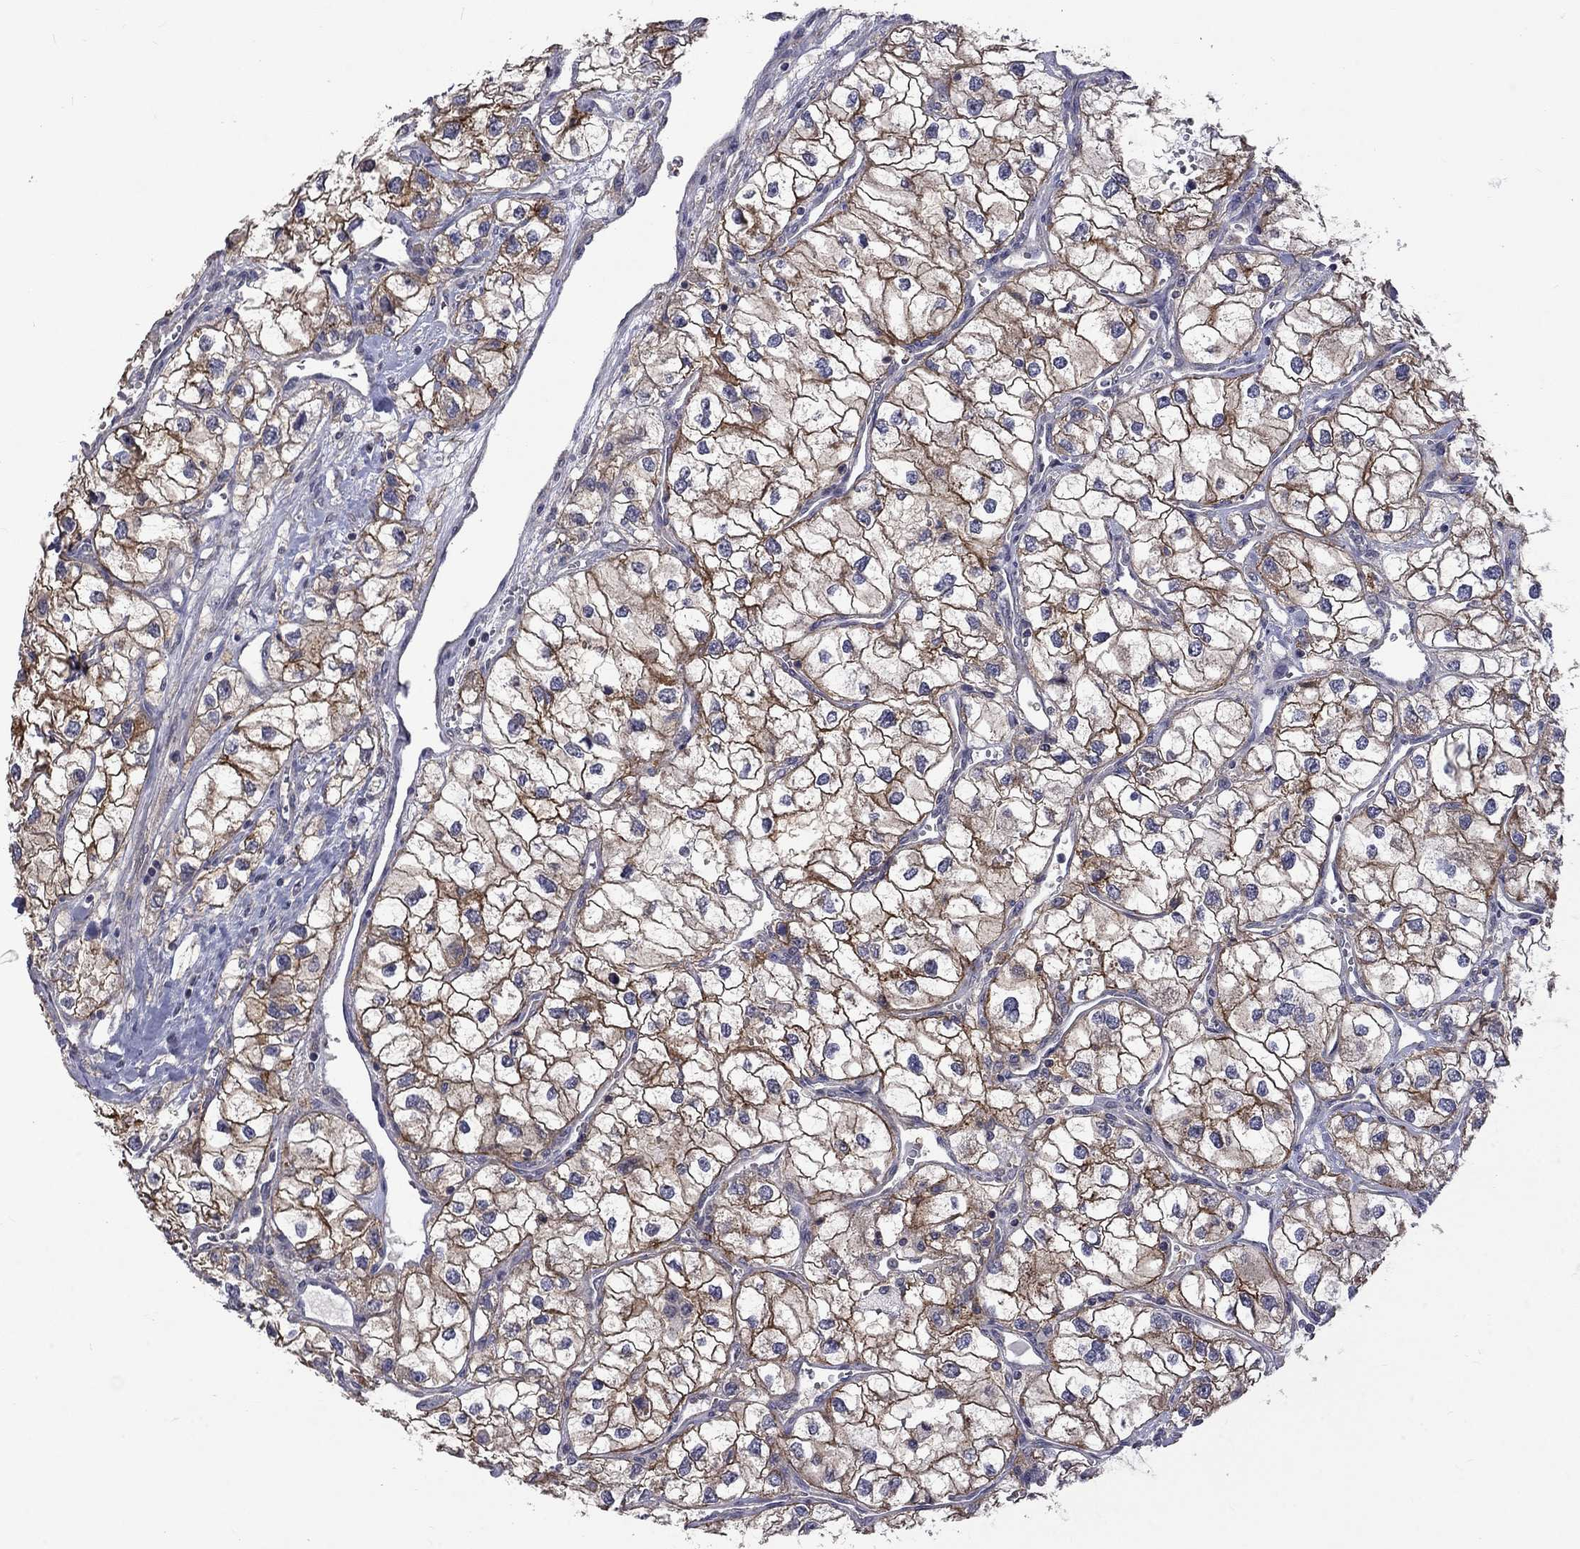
{"staining": {"intensity": "strong", "quantity": "25%-75%", "location": "cytoplasmic/membranous"}, "tissue": "renal cancer", "cell_type": "Tumor cells", "image_type": "cancer", "snomed": [{"axis": "morphology", "description": "Adenocarcinoma, NOS"}, {"axis": "topography", "description": "Kidney"}], "caption": "A histopathology image of adenocarcinoma (renal) stained for a protein exhibits strong cytoplasmic/membranous brown staining in tumor cells.", "gene": "SLC39A14", "patient": {"sex": "male", "age": 59}}